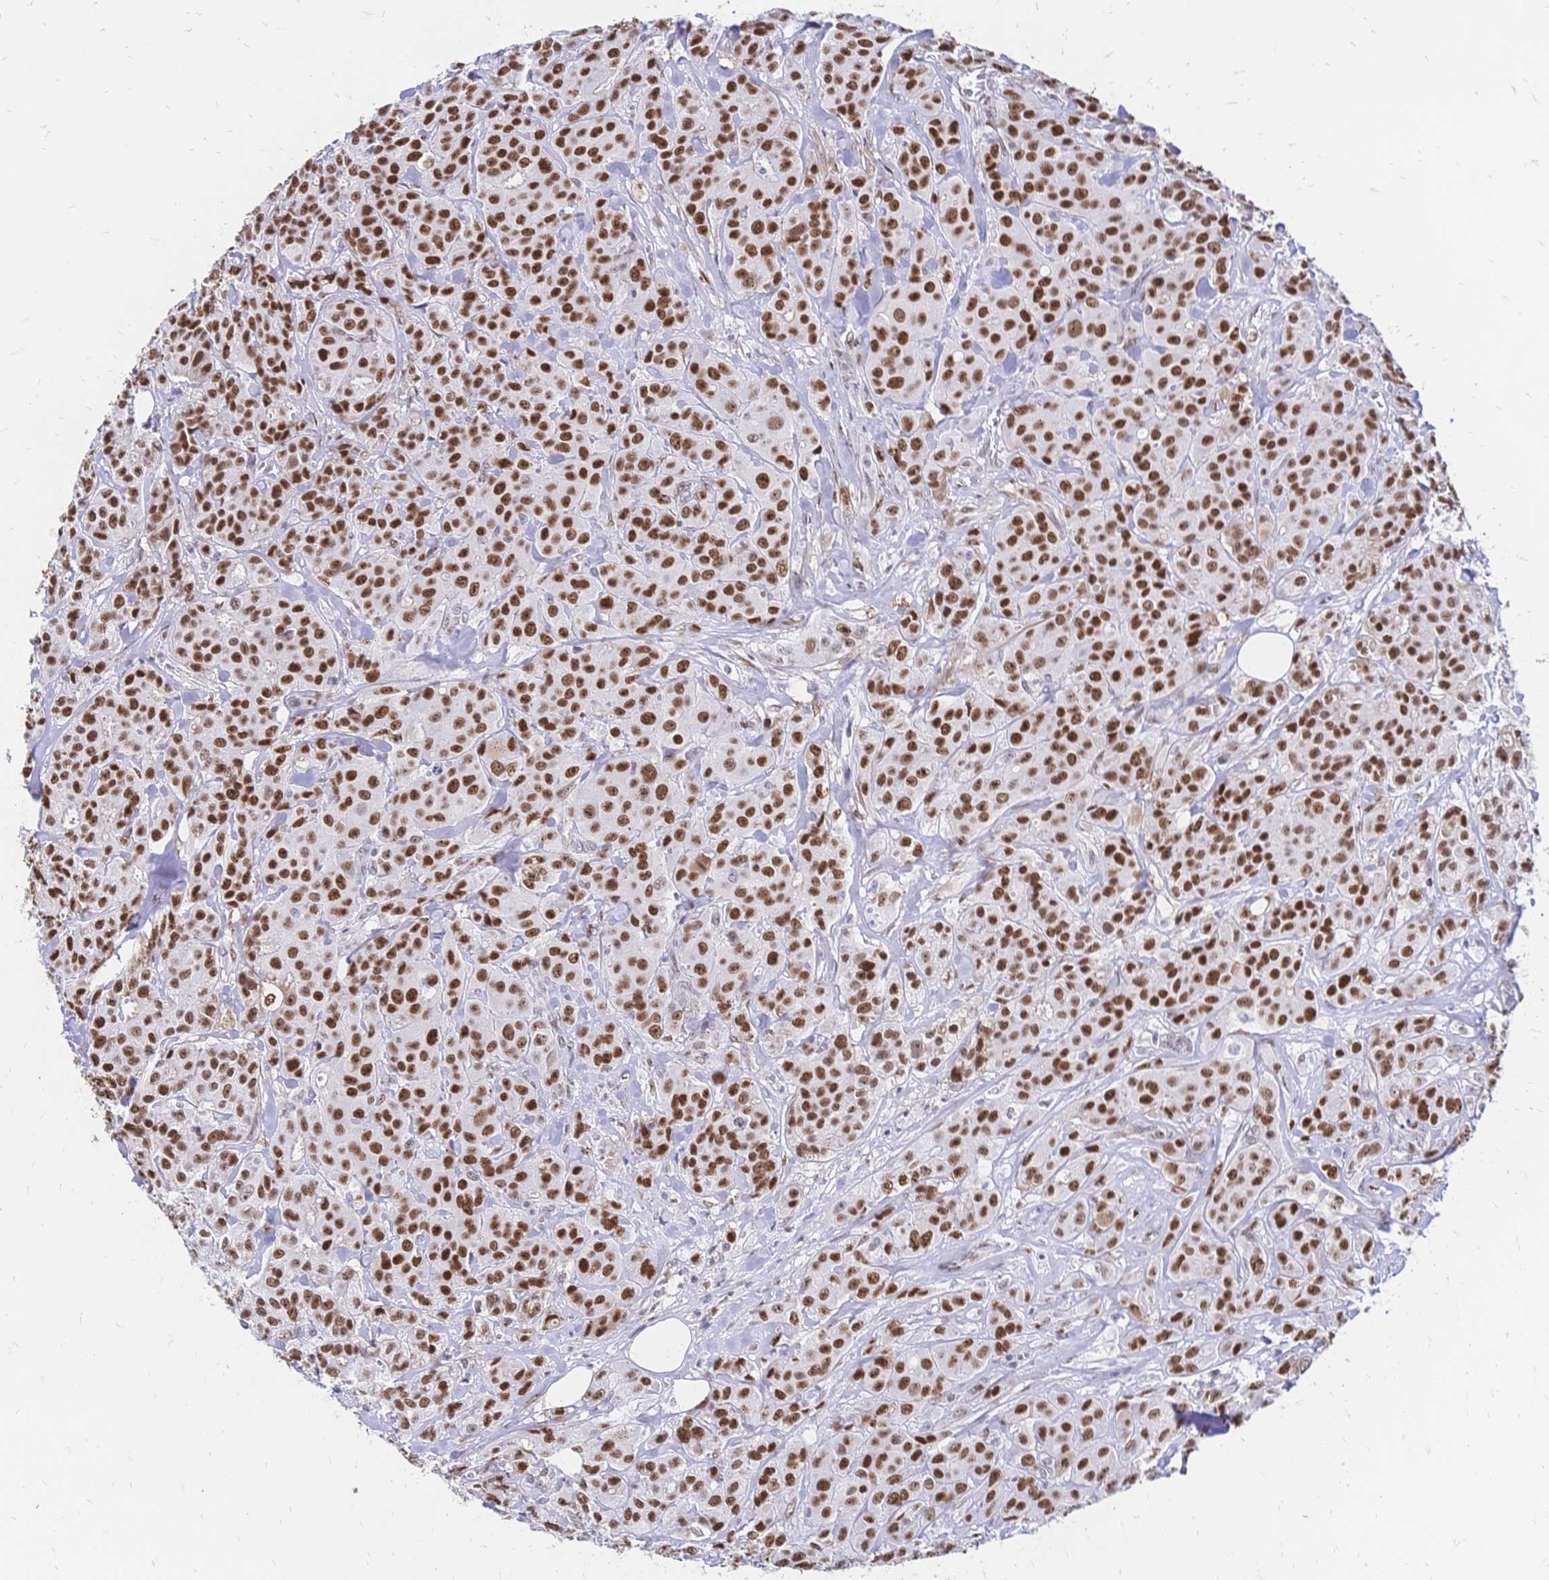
{"staining": {"intensity": "strong", "quantity": ">75%", "location": "nuclear"}, "tissue": "breast cancer", "cell_type": "Tumor cells", "image_type": "cancer", "snomed": [{"axis": "morphology", "description": "Normal tissue, NOS"}, {"axis": "morphology", "description": "Duct carcinoma"}, {"axis": "topography", "description": "Breast"}], "caption": "Protein expression analysis of human breast infiltrating ductal carcinoma reveals strong nuclear expression in approximately >75% of tumor cells. The staining was performed using DAB to visualize the protein expression in brown, while the nuclei were stained in blue with hematoxylin (Magnification: 20x).", "gene": "NFIC", "patient": {"sex": "female", "age": 43}}